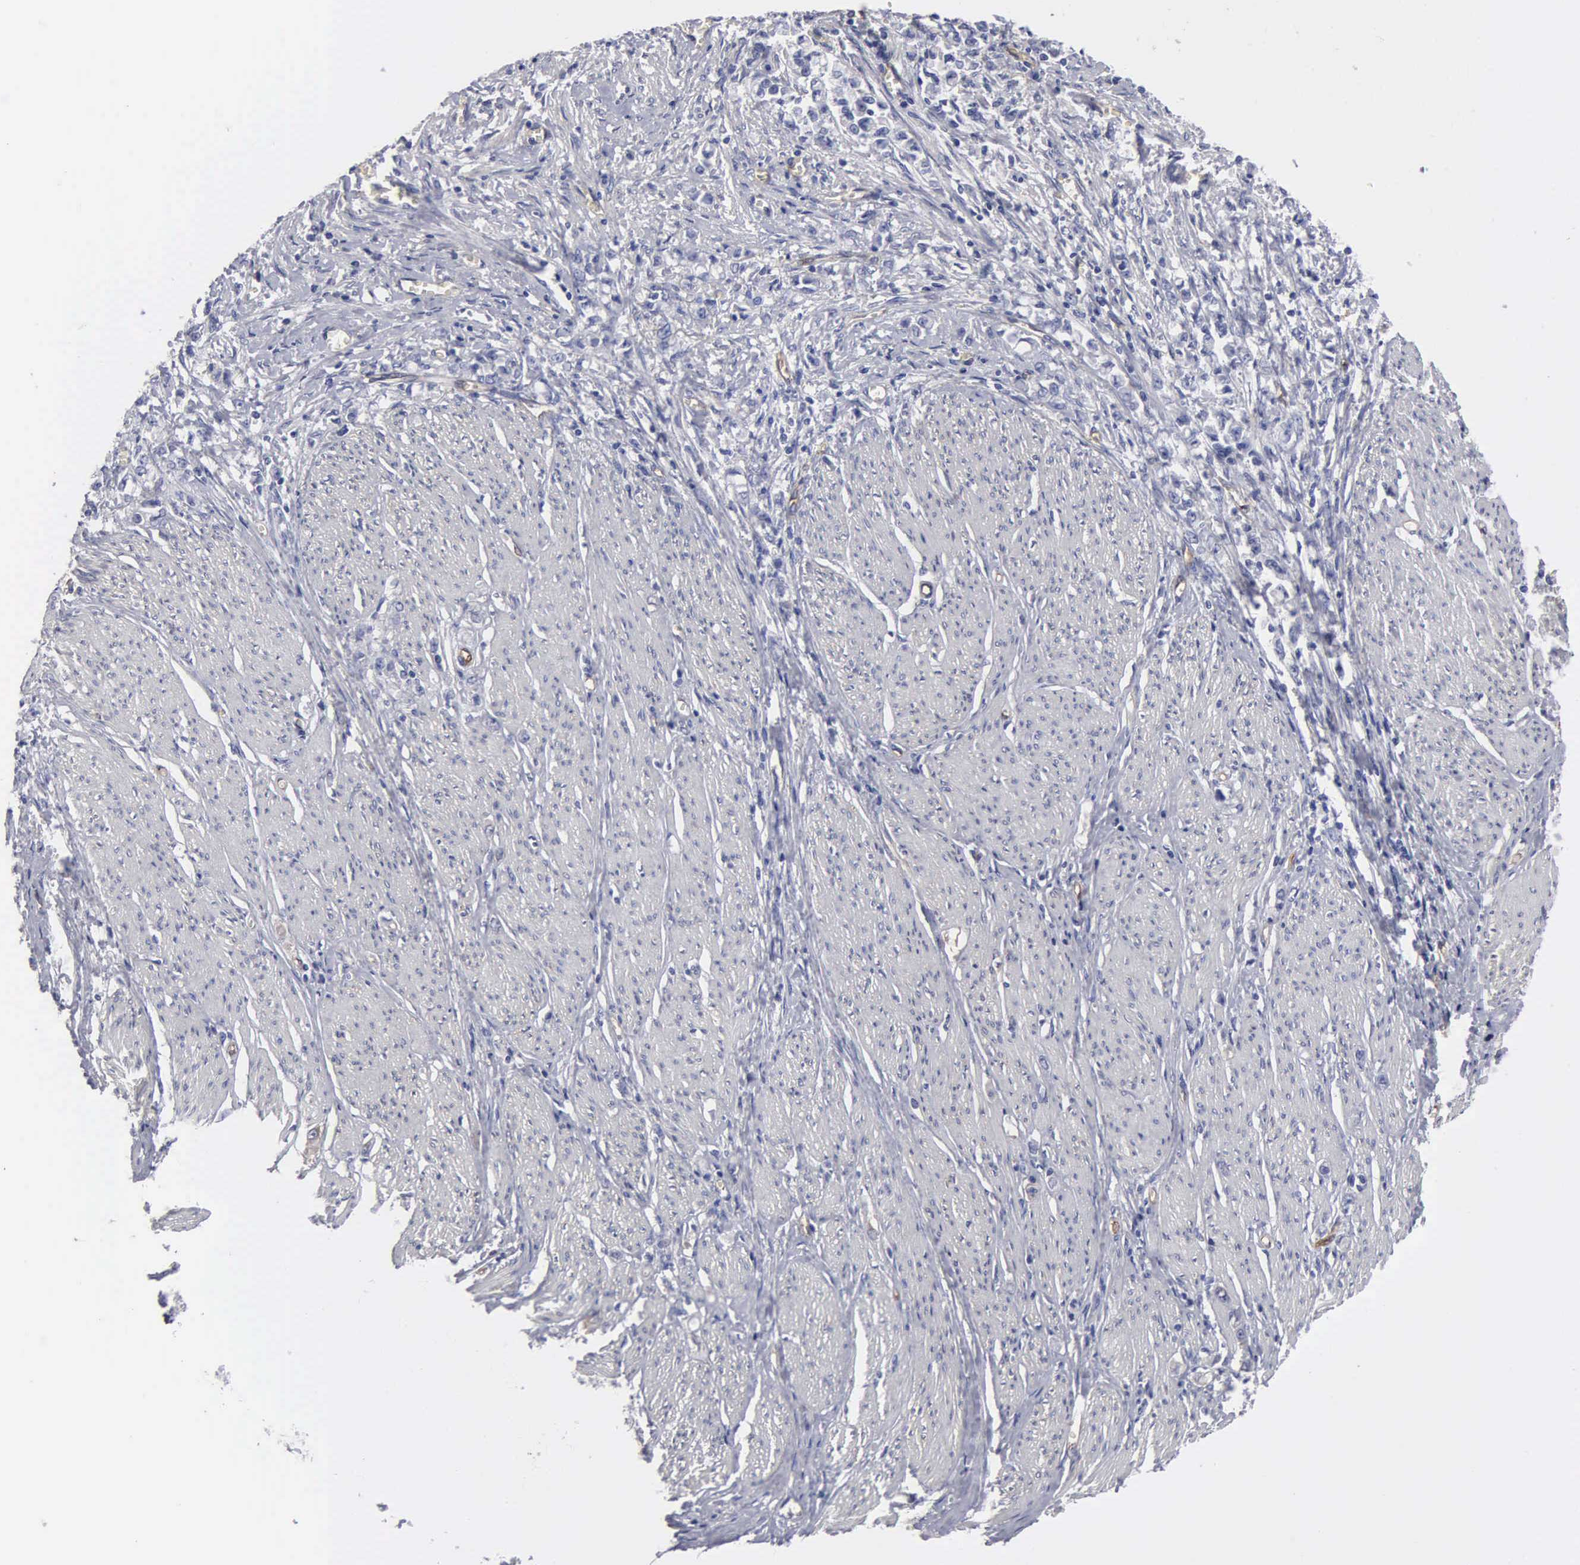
{"staining": {"intensity": "negative", "quantity": "none", "location": "none"}, "tissue": "stomach cancer", "cell_type": "Tumor cells", "image_type": "cancer", "snomed": [{"axis": "morphology", "description": "Adenocarcinoma, NOS"}, {"axis": "topography", "description": "Stomach"}], "caption": "A photomicrograph of human stomach cancer is negative for staining in tumor cells.", "gene": "RDX", "patient": {"sex": "male", "age": 72}}